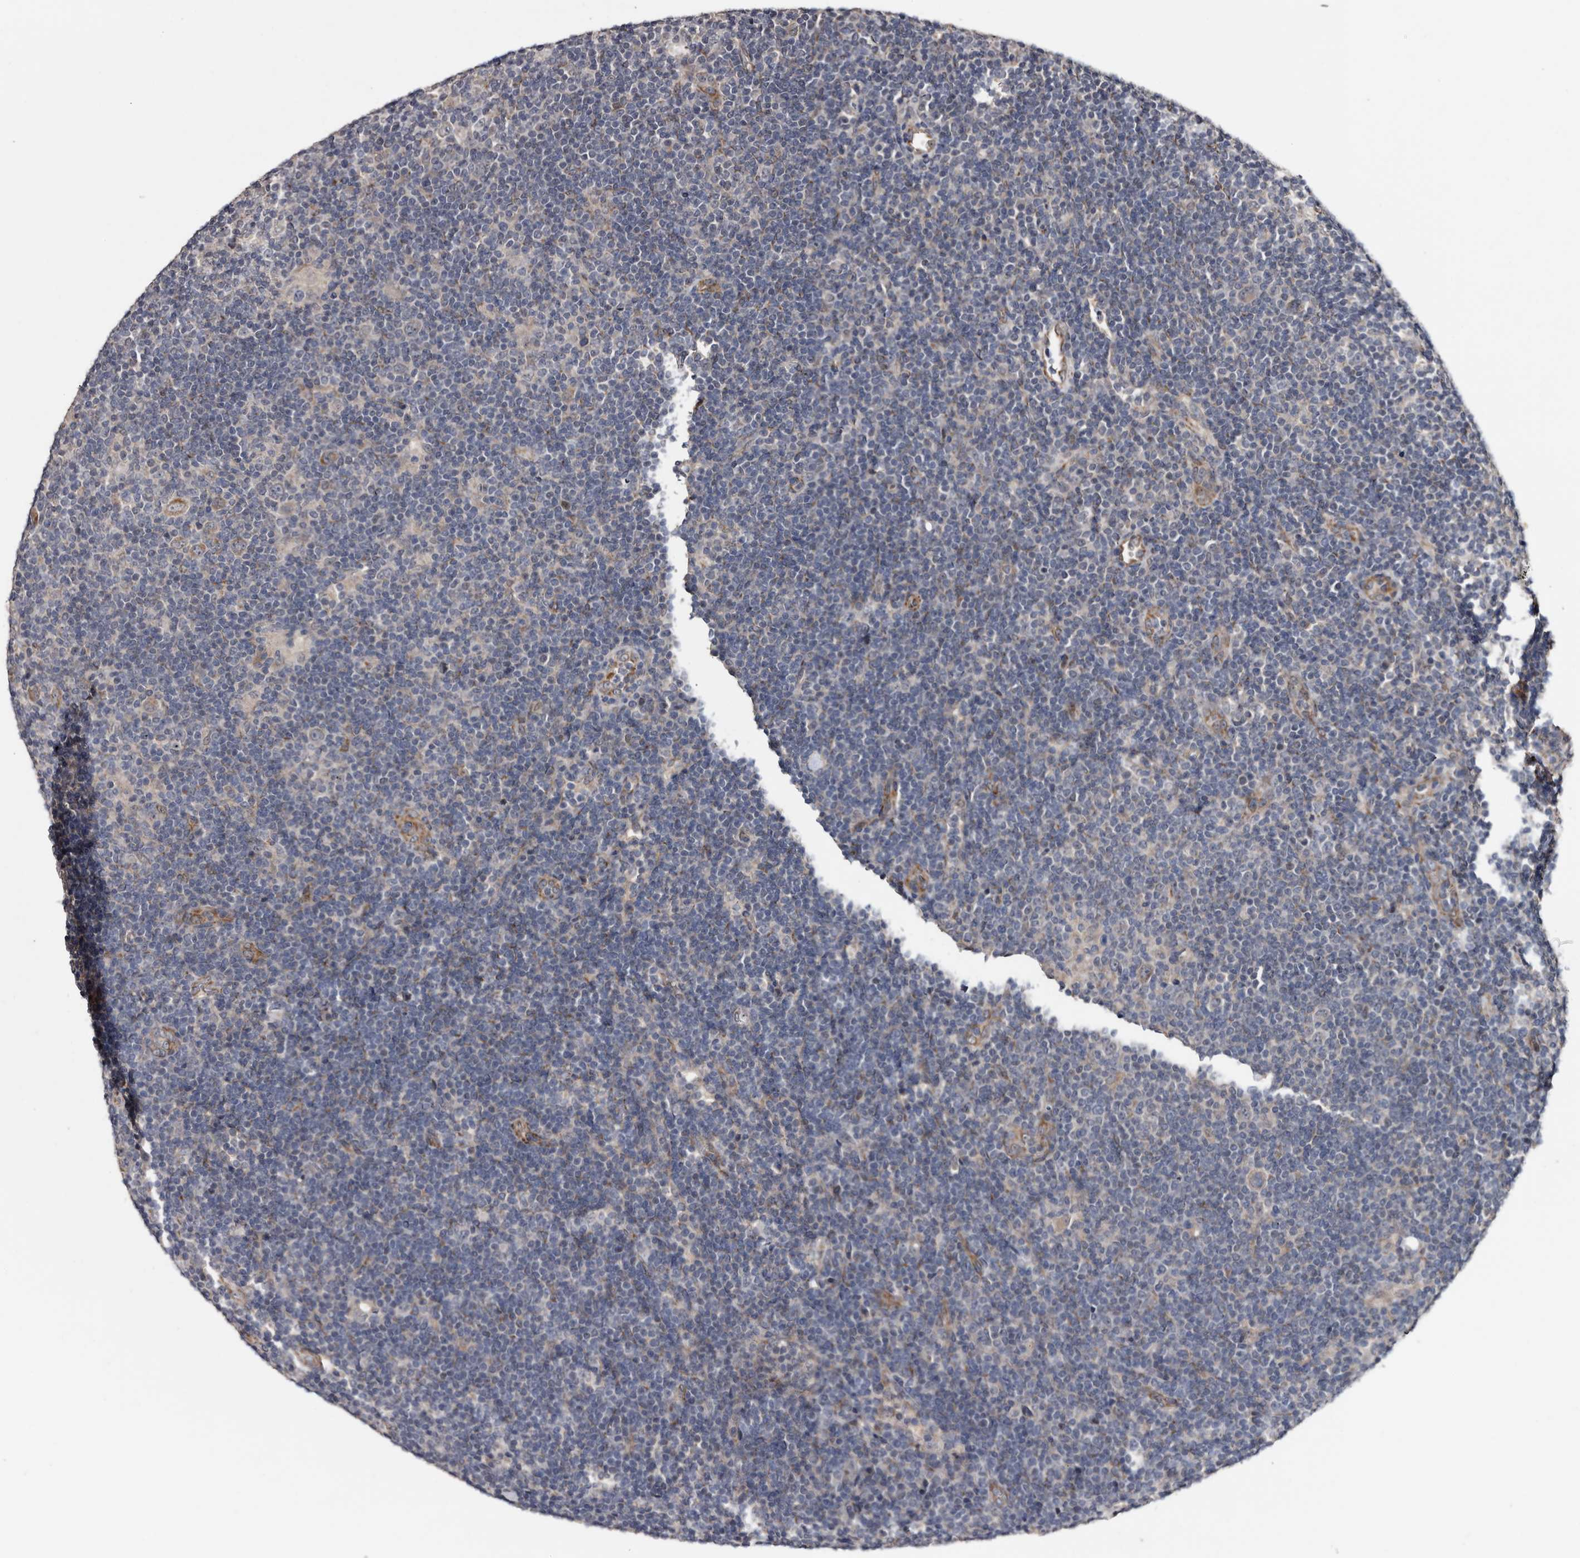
{"staining": {"intensity": "weak", "quantity": "<25%", "location": "cytoplasmic/membranous"}, "tissue": "lymphoma", "cell_type": "Tumor cells", "image_type": "cancer", "snomed": [{"axis": "morphology", "description": "Hodgkin's disease, NOS"}, {"axis": "topography", "description": "Lymph node"}], "caption": "Protein analysis of lymphoma demonstrates no significant expression in tumor cells.", "gene": "ARMCX2", "patient": {"sex": "female", "age": 57}}